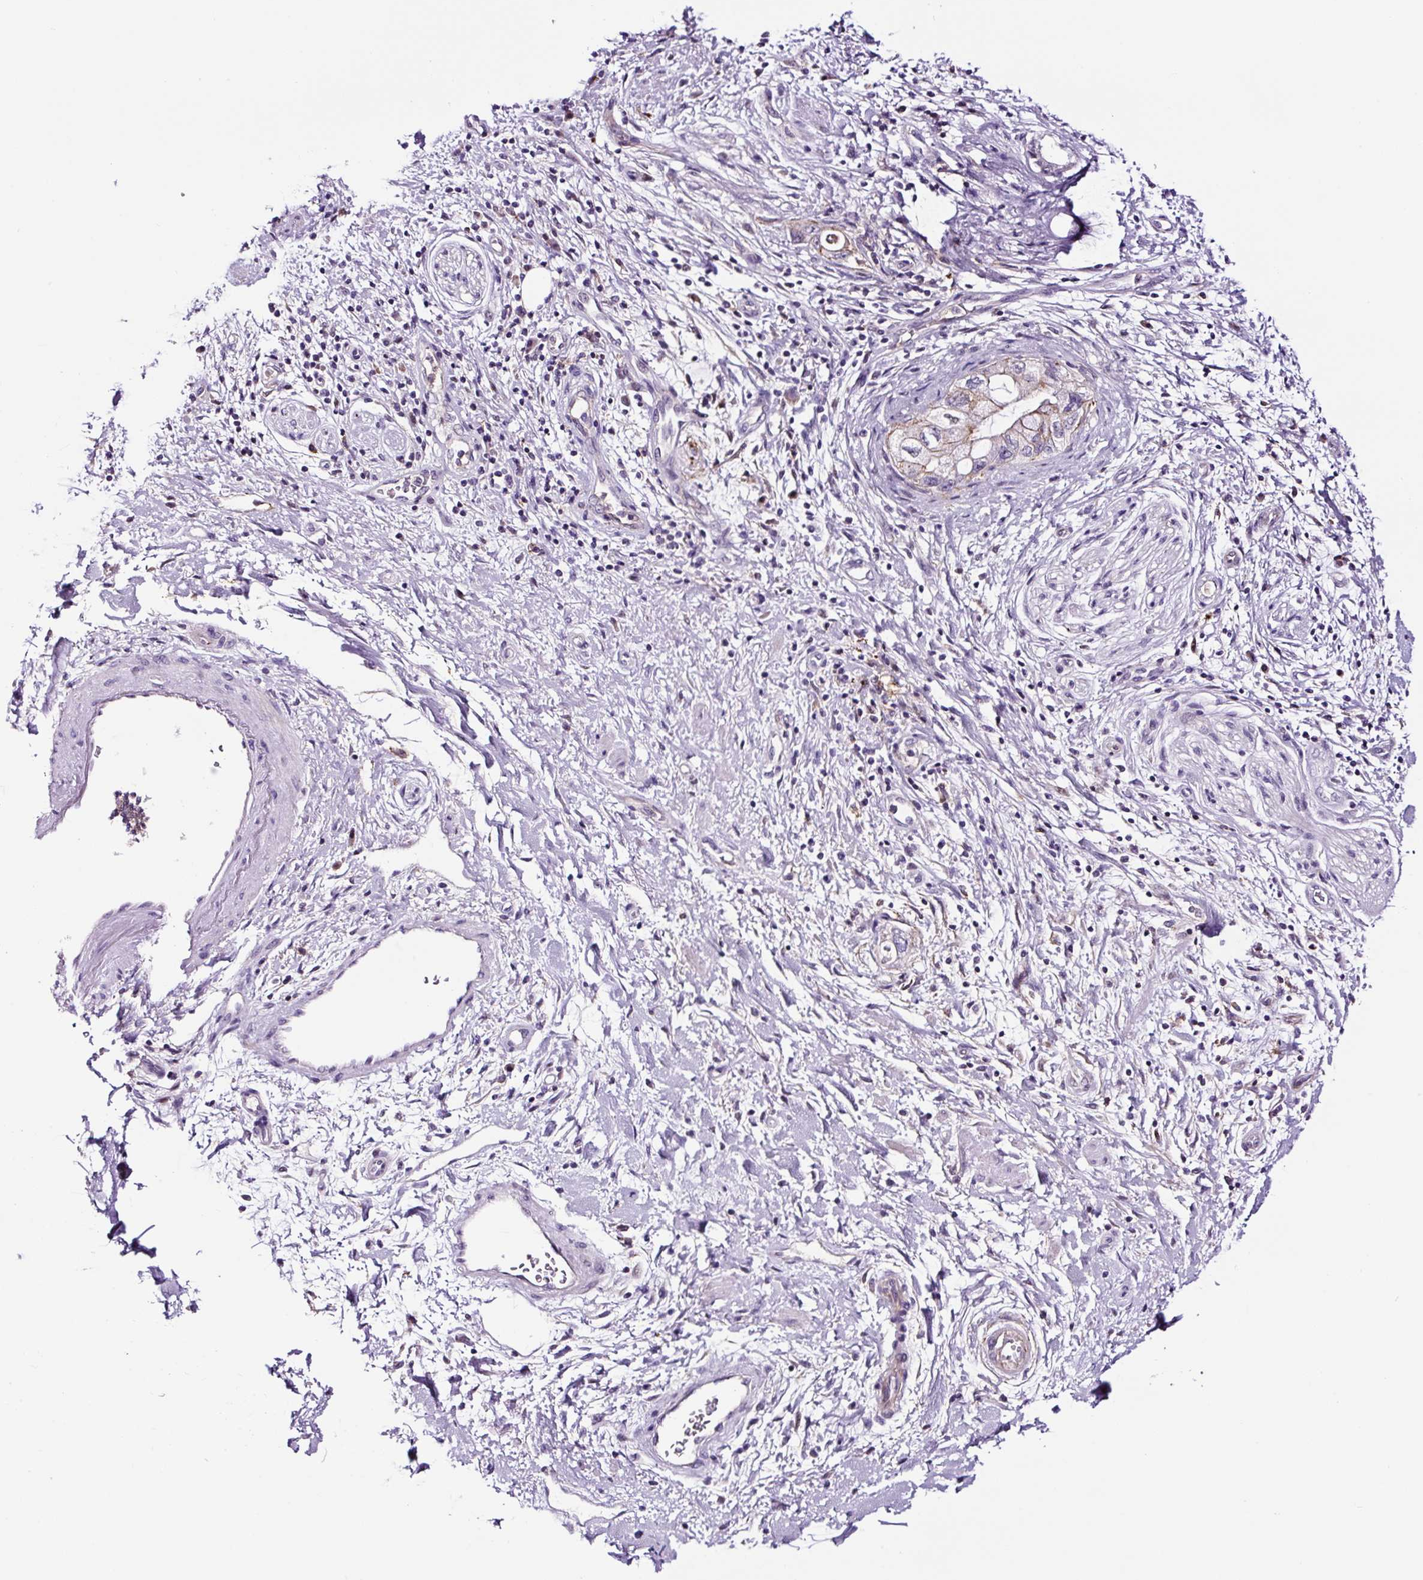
{"staining": {"intensity": "negative", "quantity": "none", "location": "none"}, "tissue": "pancreatic cancer", "cell_type": "Tumor cells", "image_type": "cancer", "snomed": [{"axis": "morphology", "description": "Adenocarcinoma, NOS"}, {"axis": "topography", "description": "Pancreas"}], "caption": "Human pancreatic adenocarcinoma stained for a protein using immunohistochemistry (IHC) displays no positivity in tumor cells.", "gene": "TAFA3", "patient": {"sex": "female", "age": 73}}